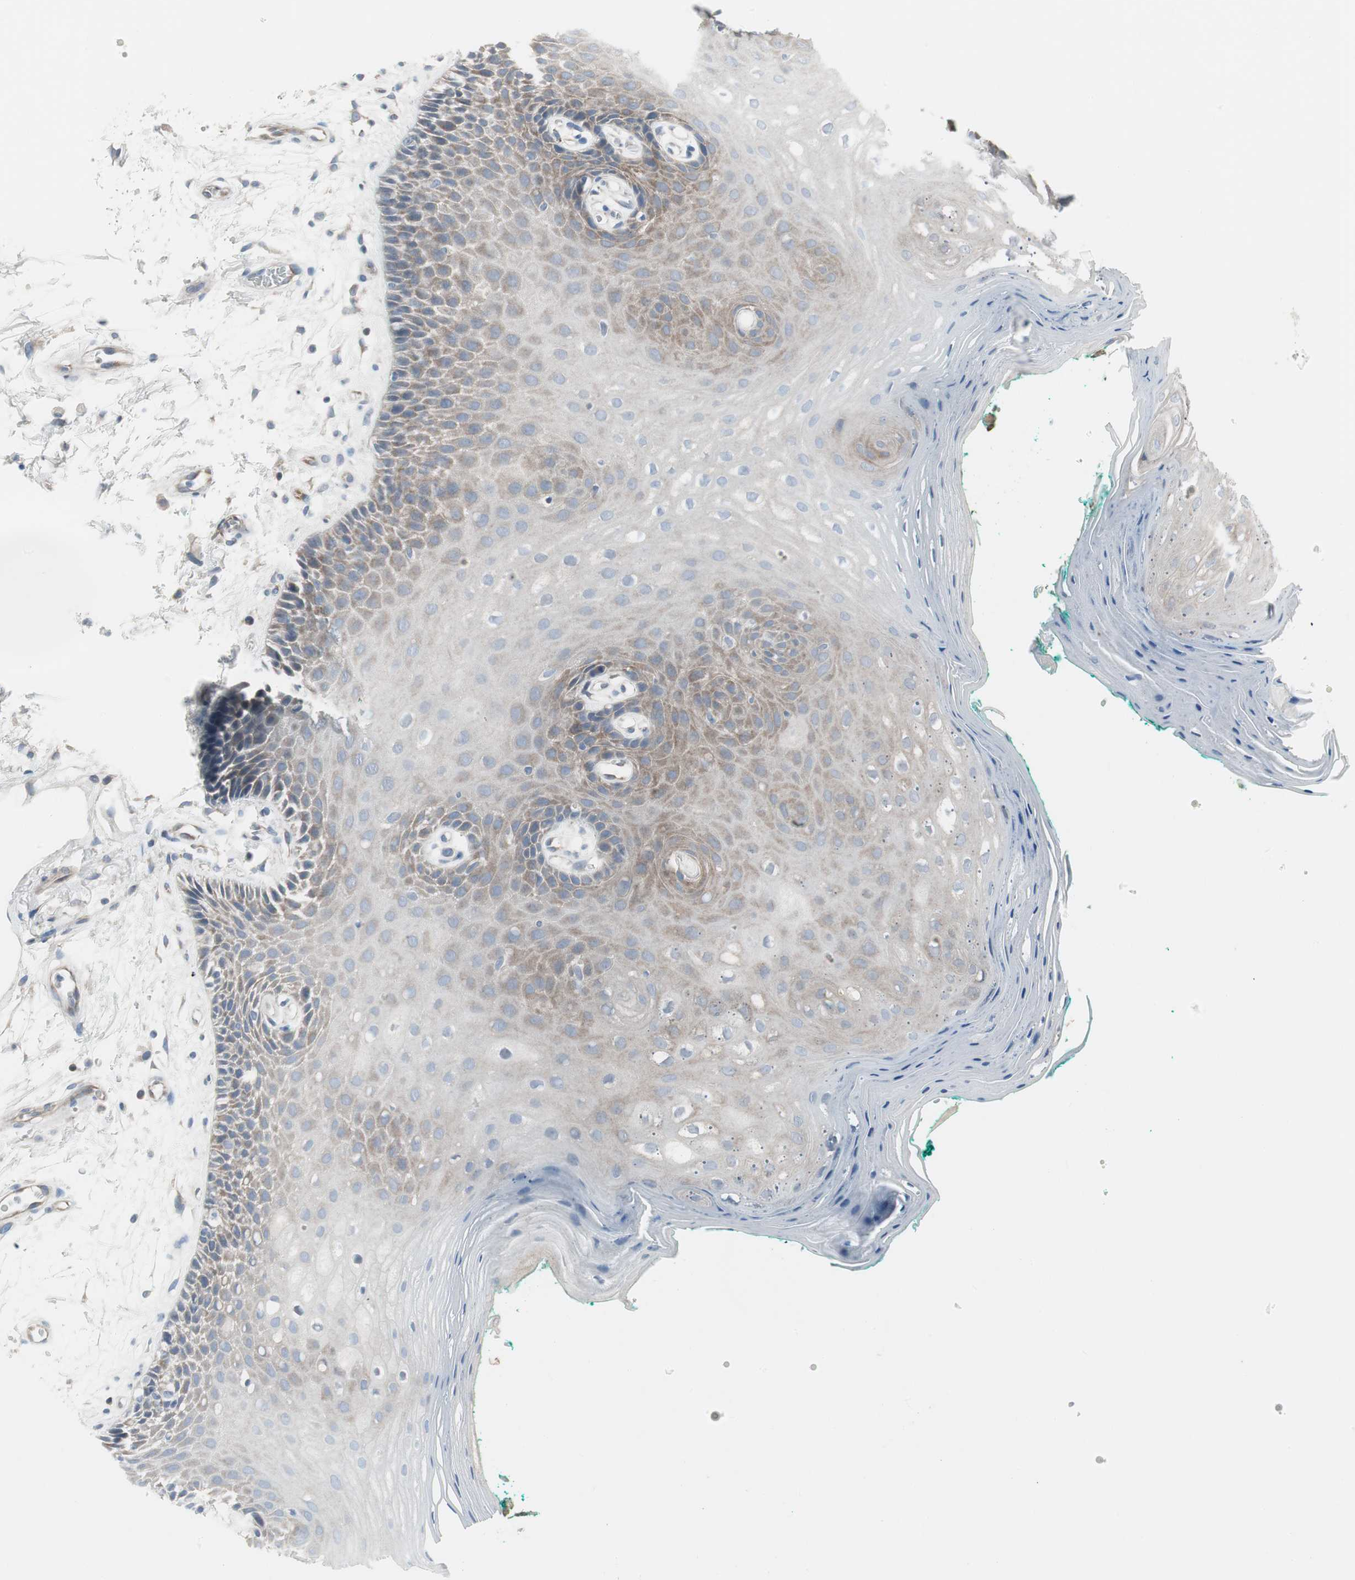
{"staining": {"intensity": "weak", "quantity": "25%-75%", "location": "cytoplasmic/membranous"}, "tissue": "oral mucosa", "cell_type": "Squamous epithelial cells", "image_type": "normal", "snomed": [{"axis": "morphology", "description": "Normal tissue, NOS"}, {"axis": "topography", "description": "Skeletal muscle"}, {"axis": "topography", "description": "Oral tissue"}, {"axis": "topography", "description": "Peripheral nerve tissue"}], "caption": "Squamous epithelial cells demonstrate weak cytoplasmic/membranous expression in about 25%-75% of cells in unremarkable oral mucosa.", "gene": "PIGR", "patient": {"sex": "female", "age": 84}}